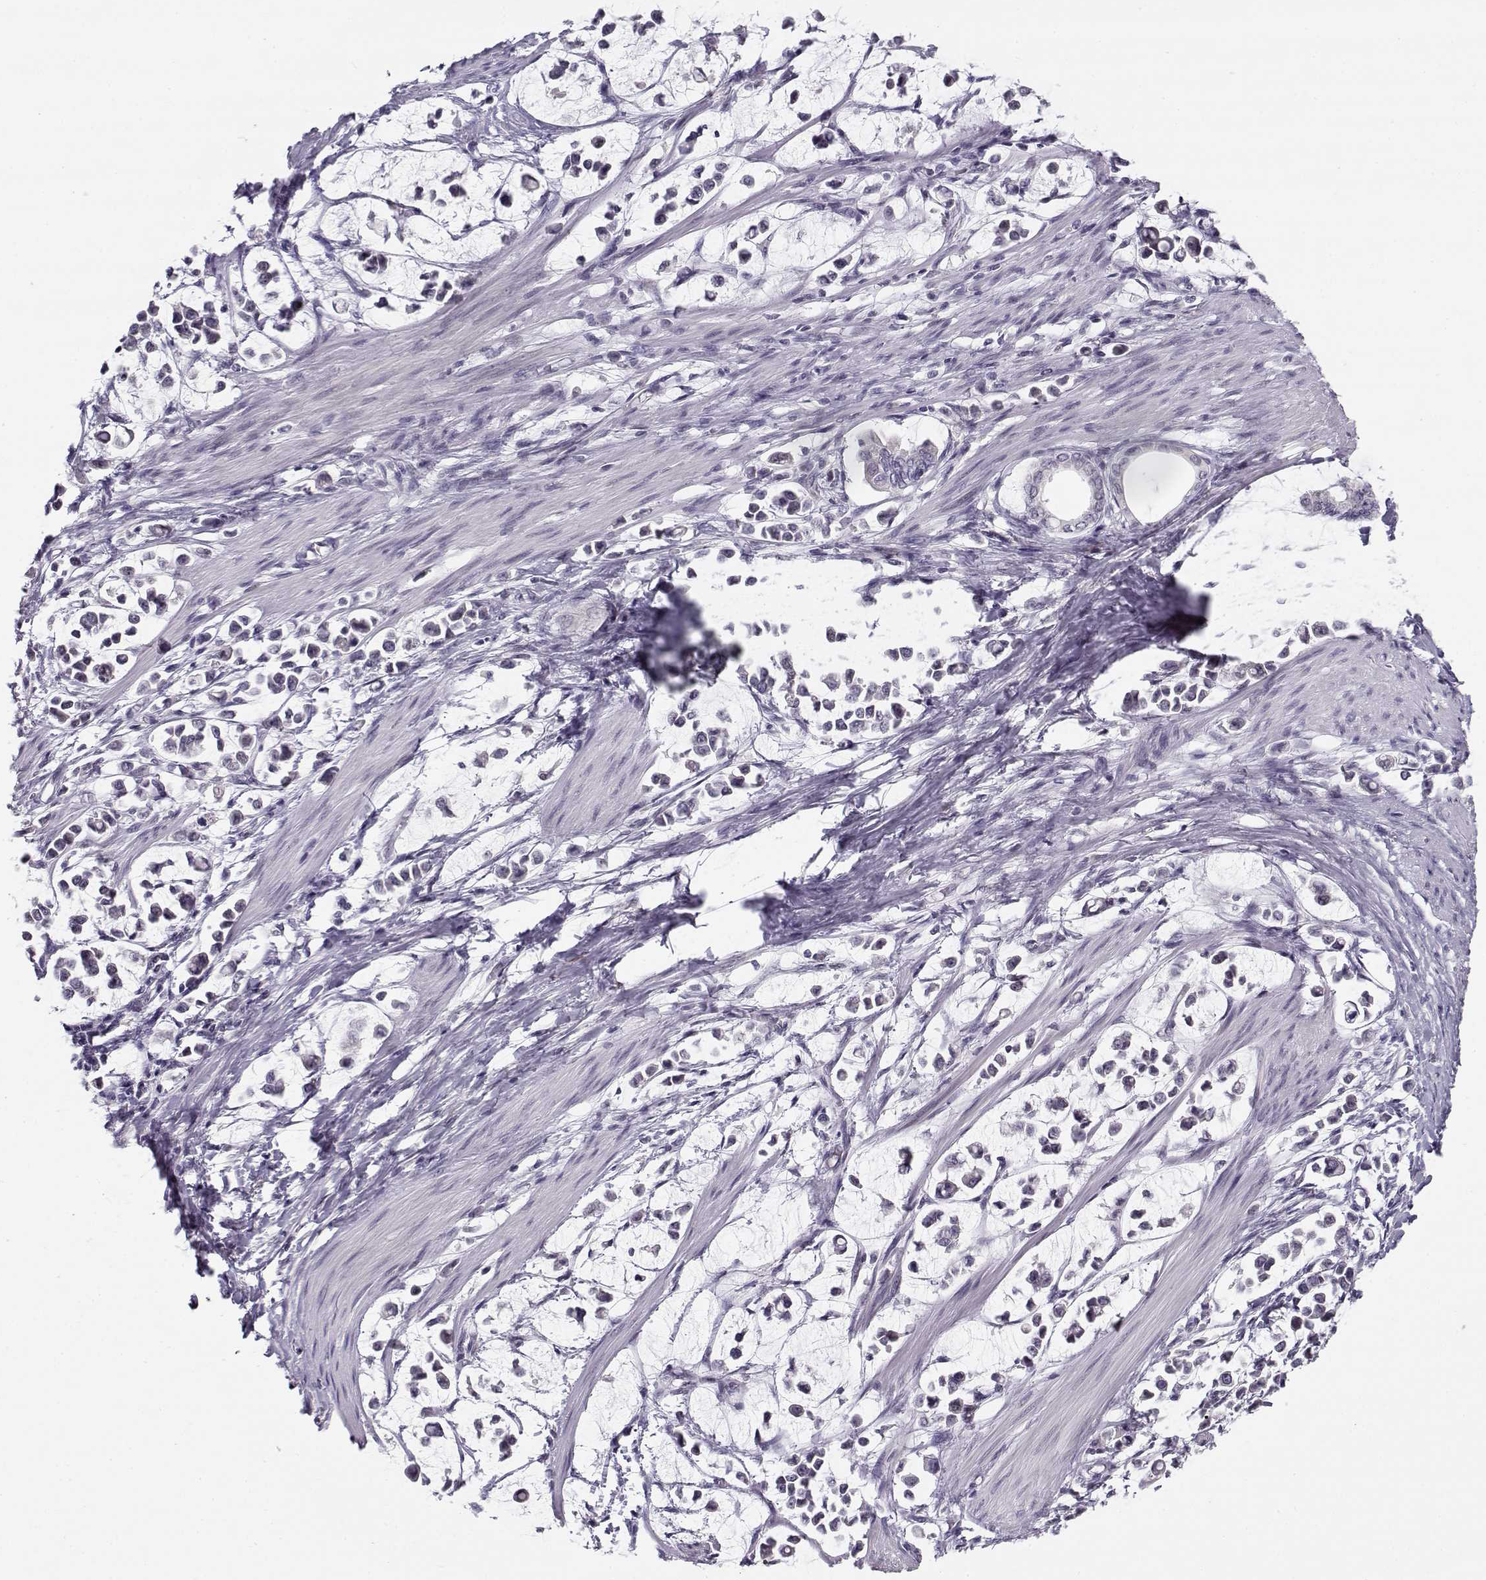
{"staining": {"intensity": "negative", "quantity": "none", "location": "none"}, "tissue": "stomach cancer", "cell_type": "Tumor cells", "image_type": "cancer", "snomed": [{"axis": "morphology", "description": "Adenocarcinoma, NOS"}, {"axis": "topography", "description": "Stomach"}], "caption": "The image reveals no significant expression in tumor cells of stomach cancer (adenocarcinoma). The staining is performed using DAB brown chromogen with nuclei counter-stained in using hematoxylin.", "gene": "C16orf86", "patient": {"sex": "male", "age": 82}}